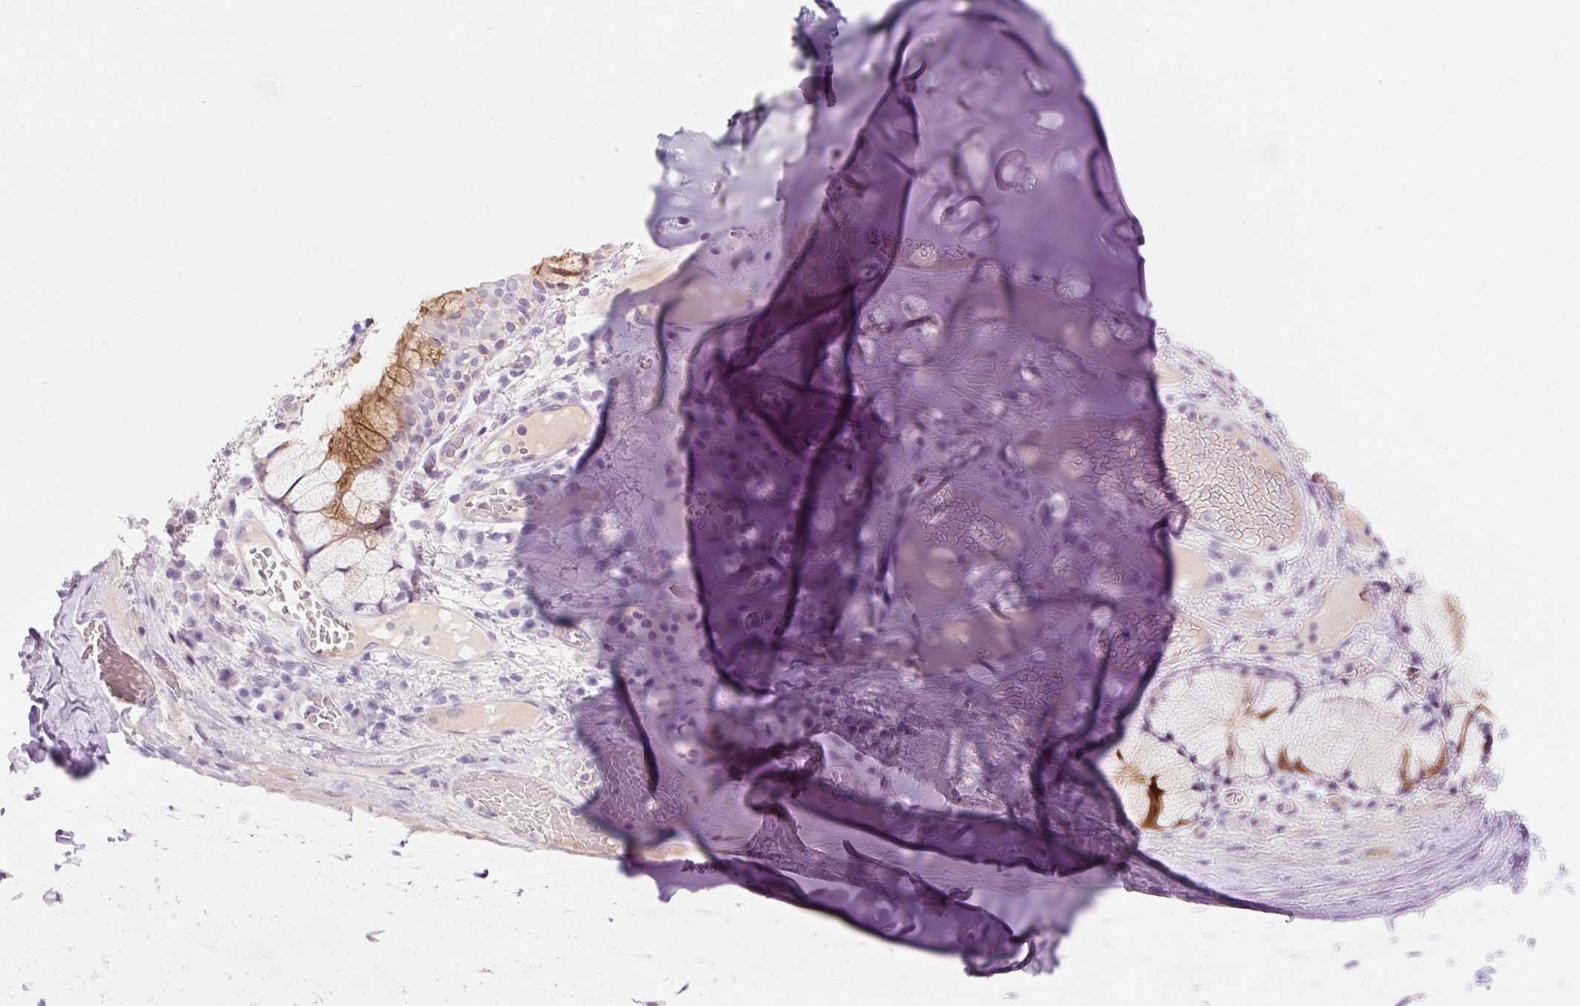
{"staining": {"intensity": "negative", "quantity": "none", "location": "none"}, "tissue": "soft tissue", "cell_type": "Chondrocytes", "image_type": "normal", "snomed": [{"axis": "morphology", "description": "Normal tissue, NOS"}, {"axis": "topography", "description": "Cartilage tissue"}, {"axis": "topography", "description": "Bronchus"}], "caption": "High magnification brightfield microscopy of normal soft tissue stained with DAB (brown) and counterstained with hematoxylin (blue): chondrocytes show no significant staining.", "gene": "ZNF121", "patient": {"sex": "male", "age": 56}}